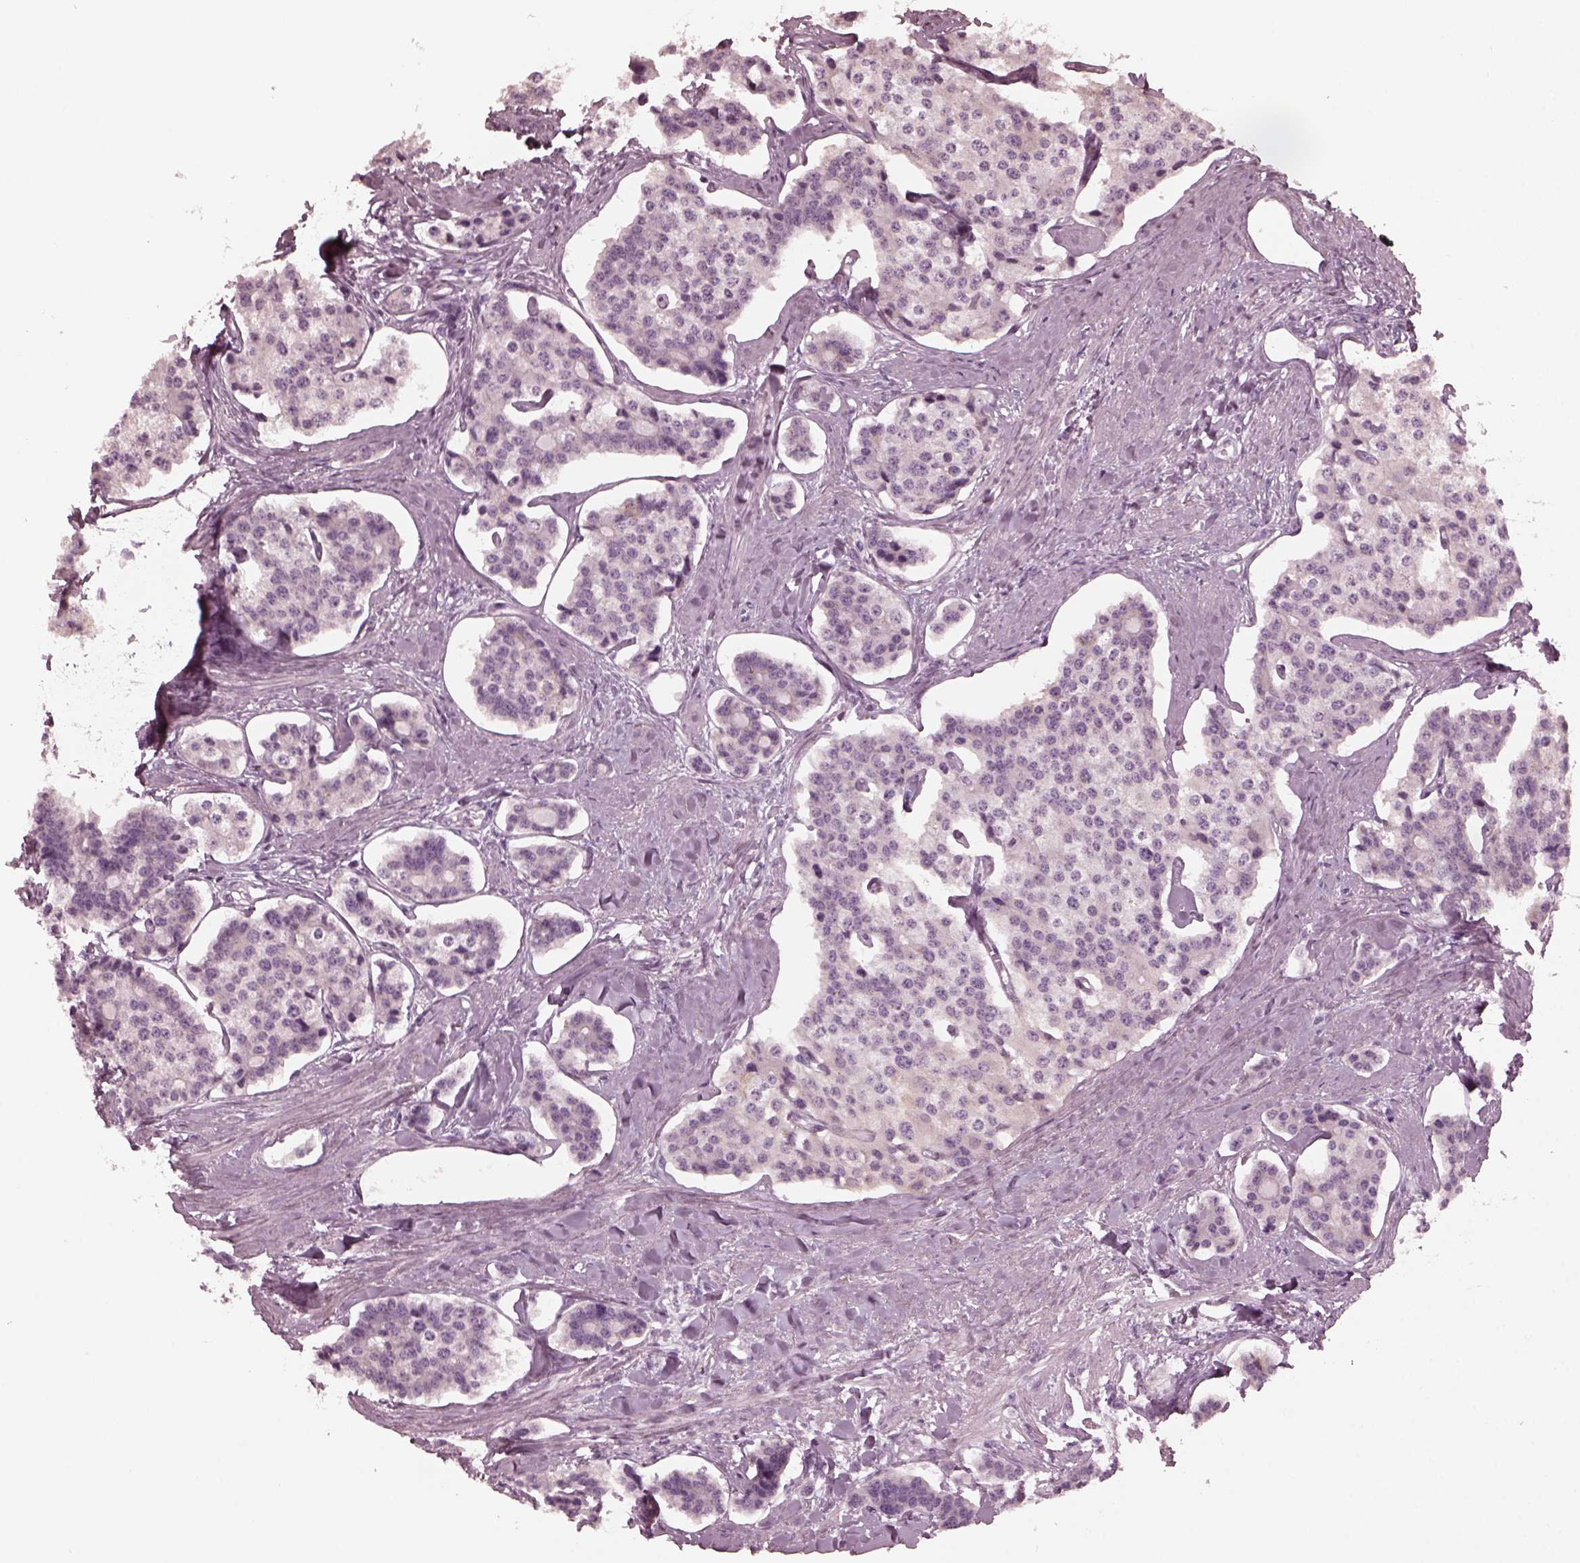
{"staining": {"intensity": "negative", "quantity": "none", "location": "none"}, "tissue": "carcinoid", "cell_type": "Tumor cells", "image_type": "cancer", "snomed": [{"axis": "morphology", "description": "Carcinoid, malignant, NOS"}, {"axis": "topography", "description": "Small intestine"}], "caption": "Carcinoid was stained to show a protein in brown. There is no significant staining in tumor cells. (DAB (3,3'-diaminobenzidine) immunohistochemistry visualized using brightfield microscopy, high magnification).", "gene": "GRM6", "patient": {"sex": "female", "age": 65}}